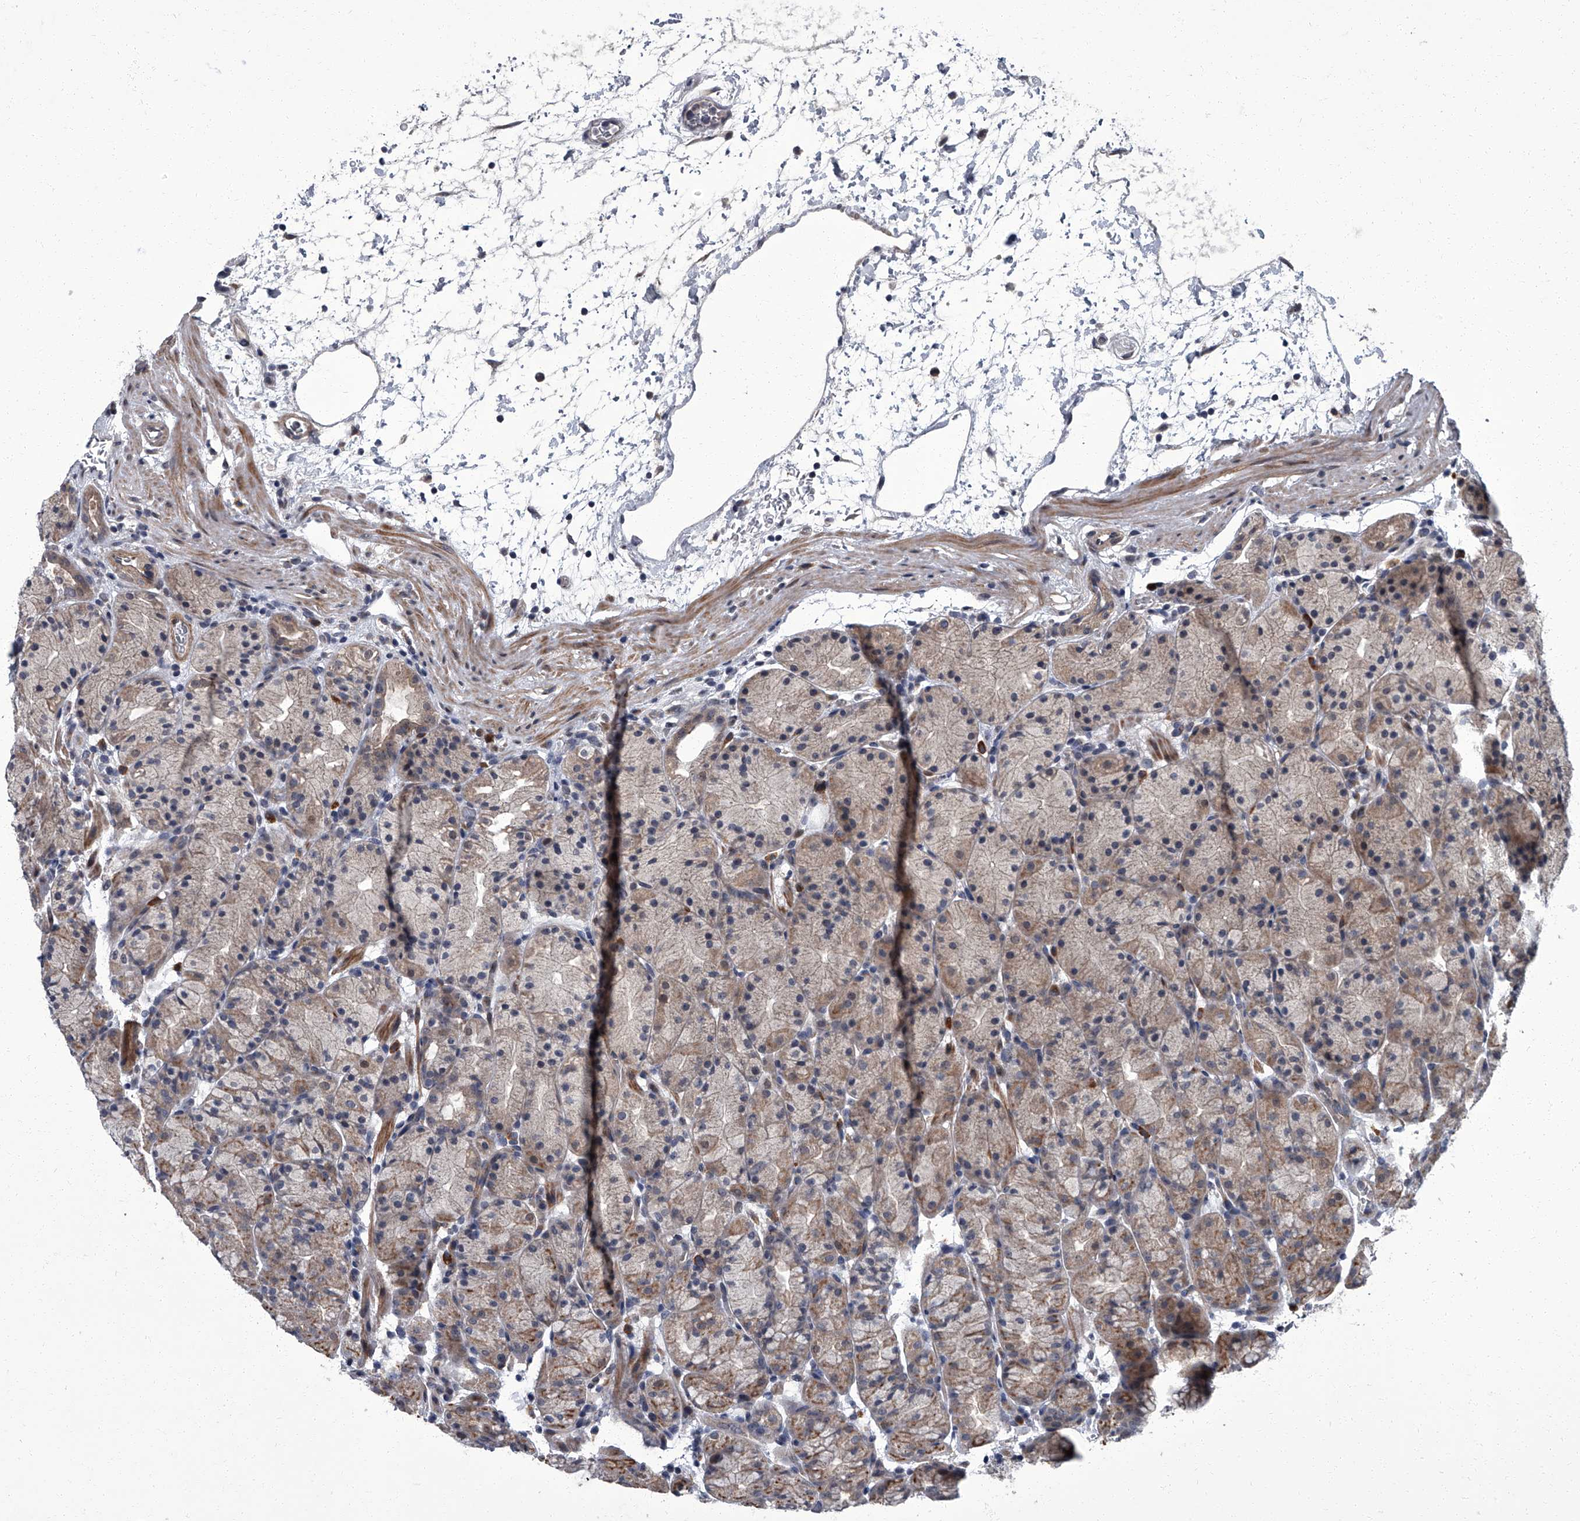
{"staining": {"intensity": "moderate", "quantity": "<25%", "location": "cytoplasmic/membranous,nuclear"}, "tissue": "stomach", "cell_type": "Glandular cells", "image_type": "normal", "snomed": [{"axis": "morphology", "description": "Normal tissue, NOS"}, {"axis": "topography", "description": "Stomach, upper"}], "caption": "Human stomach stained with a brown dye reveals moderate cytoplasmic/membranous,nuclear positive expression in approximately <25% of glandular cells.", "gene": "ZNF274", "patient": {"sex": "male", "age": 48}}